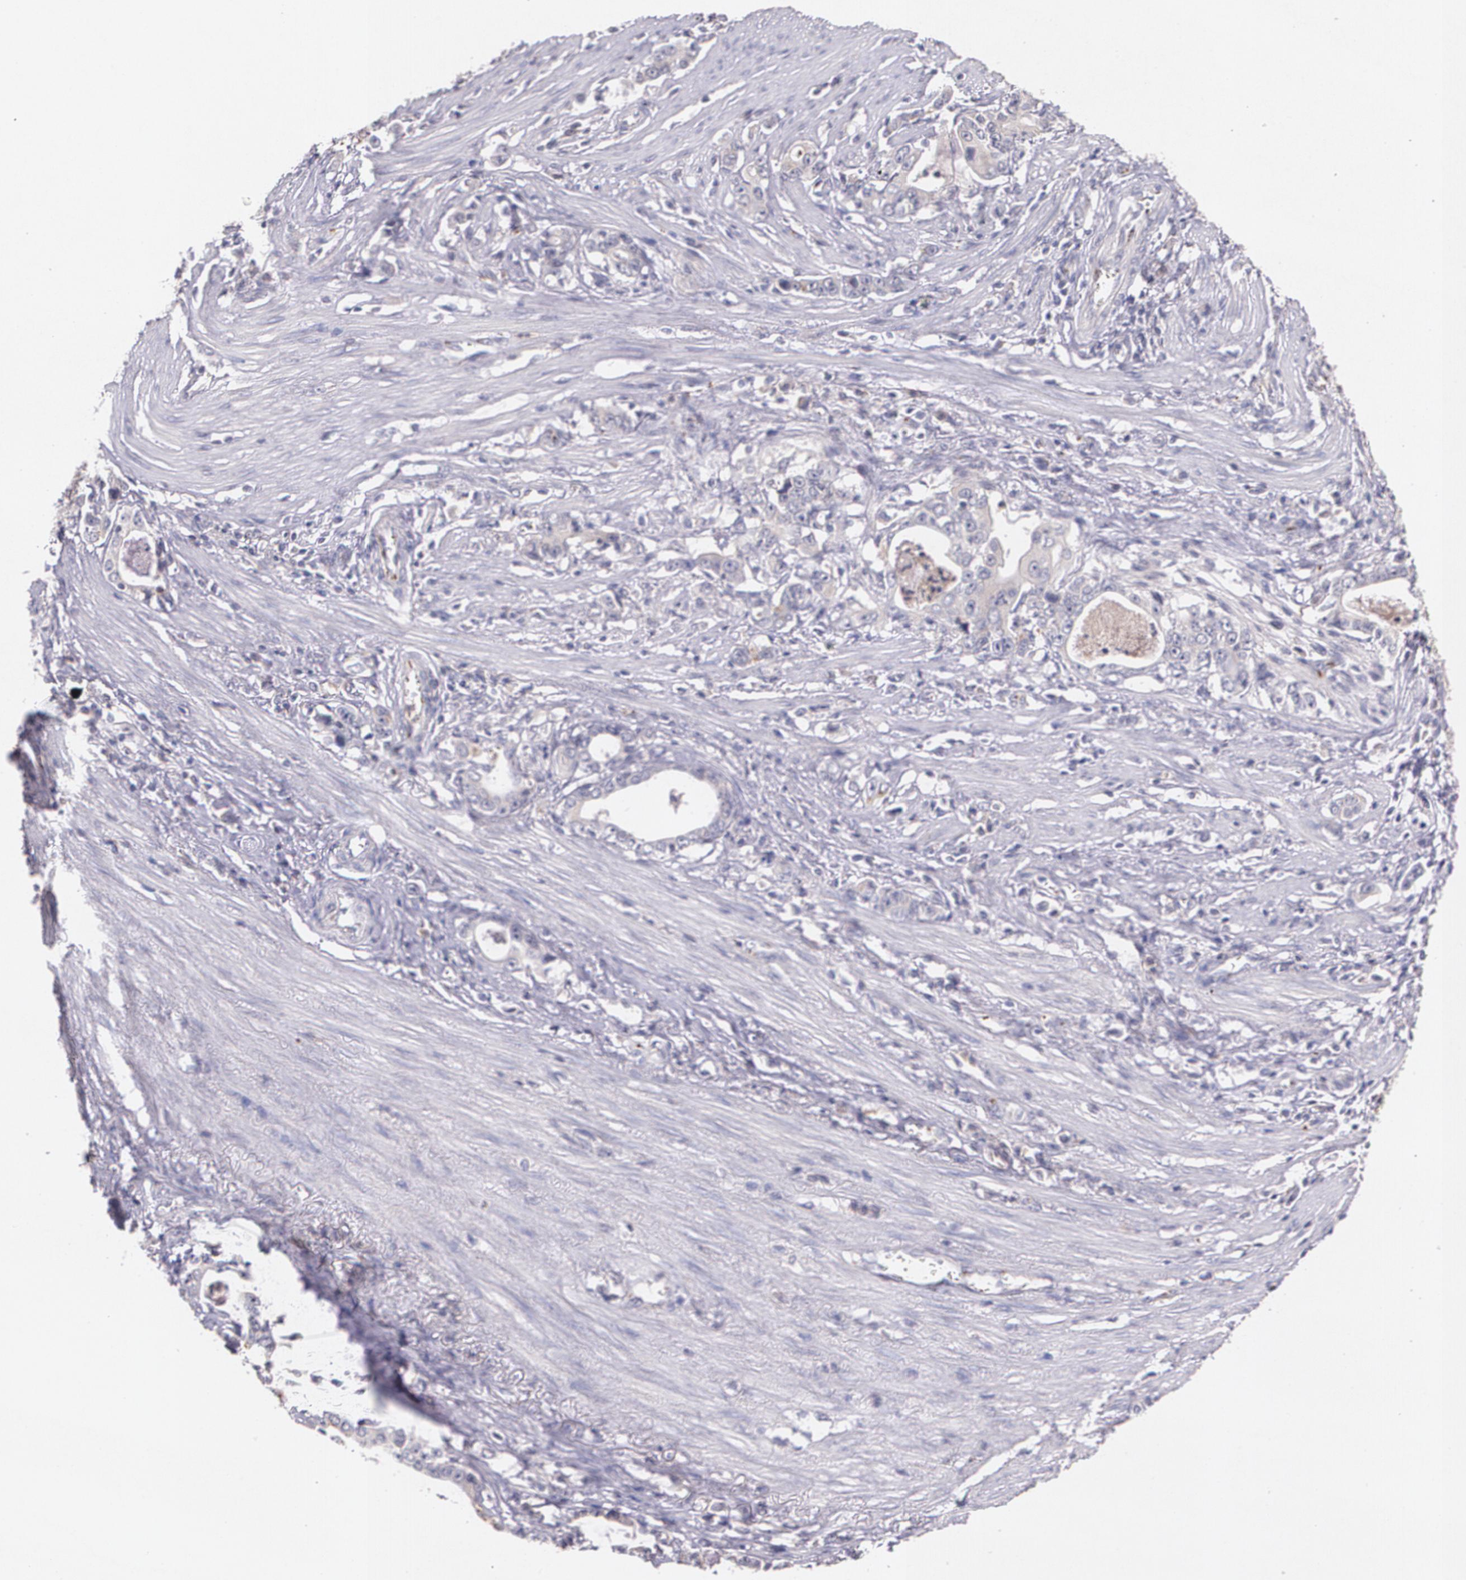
{"staining": {"intensity": "negative", "quantity": "none", "location": "none"}, "tissue": "stomach cancer", "cell_type": "Tumor cells", "image_type": "cancer", "snomed": [{"axis": "morphology", "description": "Adenocarcinoma, NOS"}, {"axis": "topography", "description": "Stomach, lower"}], "caption": "Protein analysis of stomach adenocarcinoma reveals no significant positivity in tumor cells.", "gene": "TM4SF1", "patient": {"sex": "female", "age": 72}}